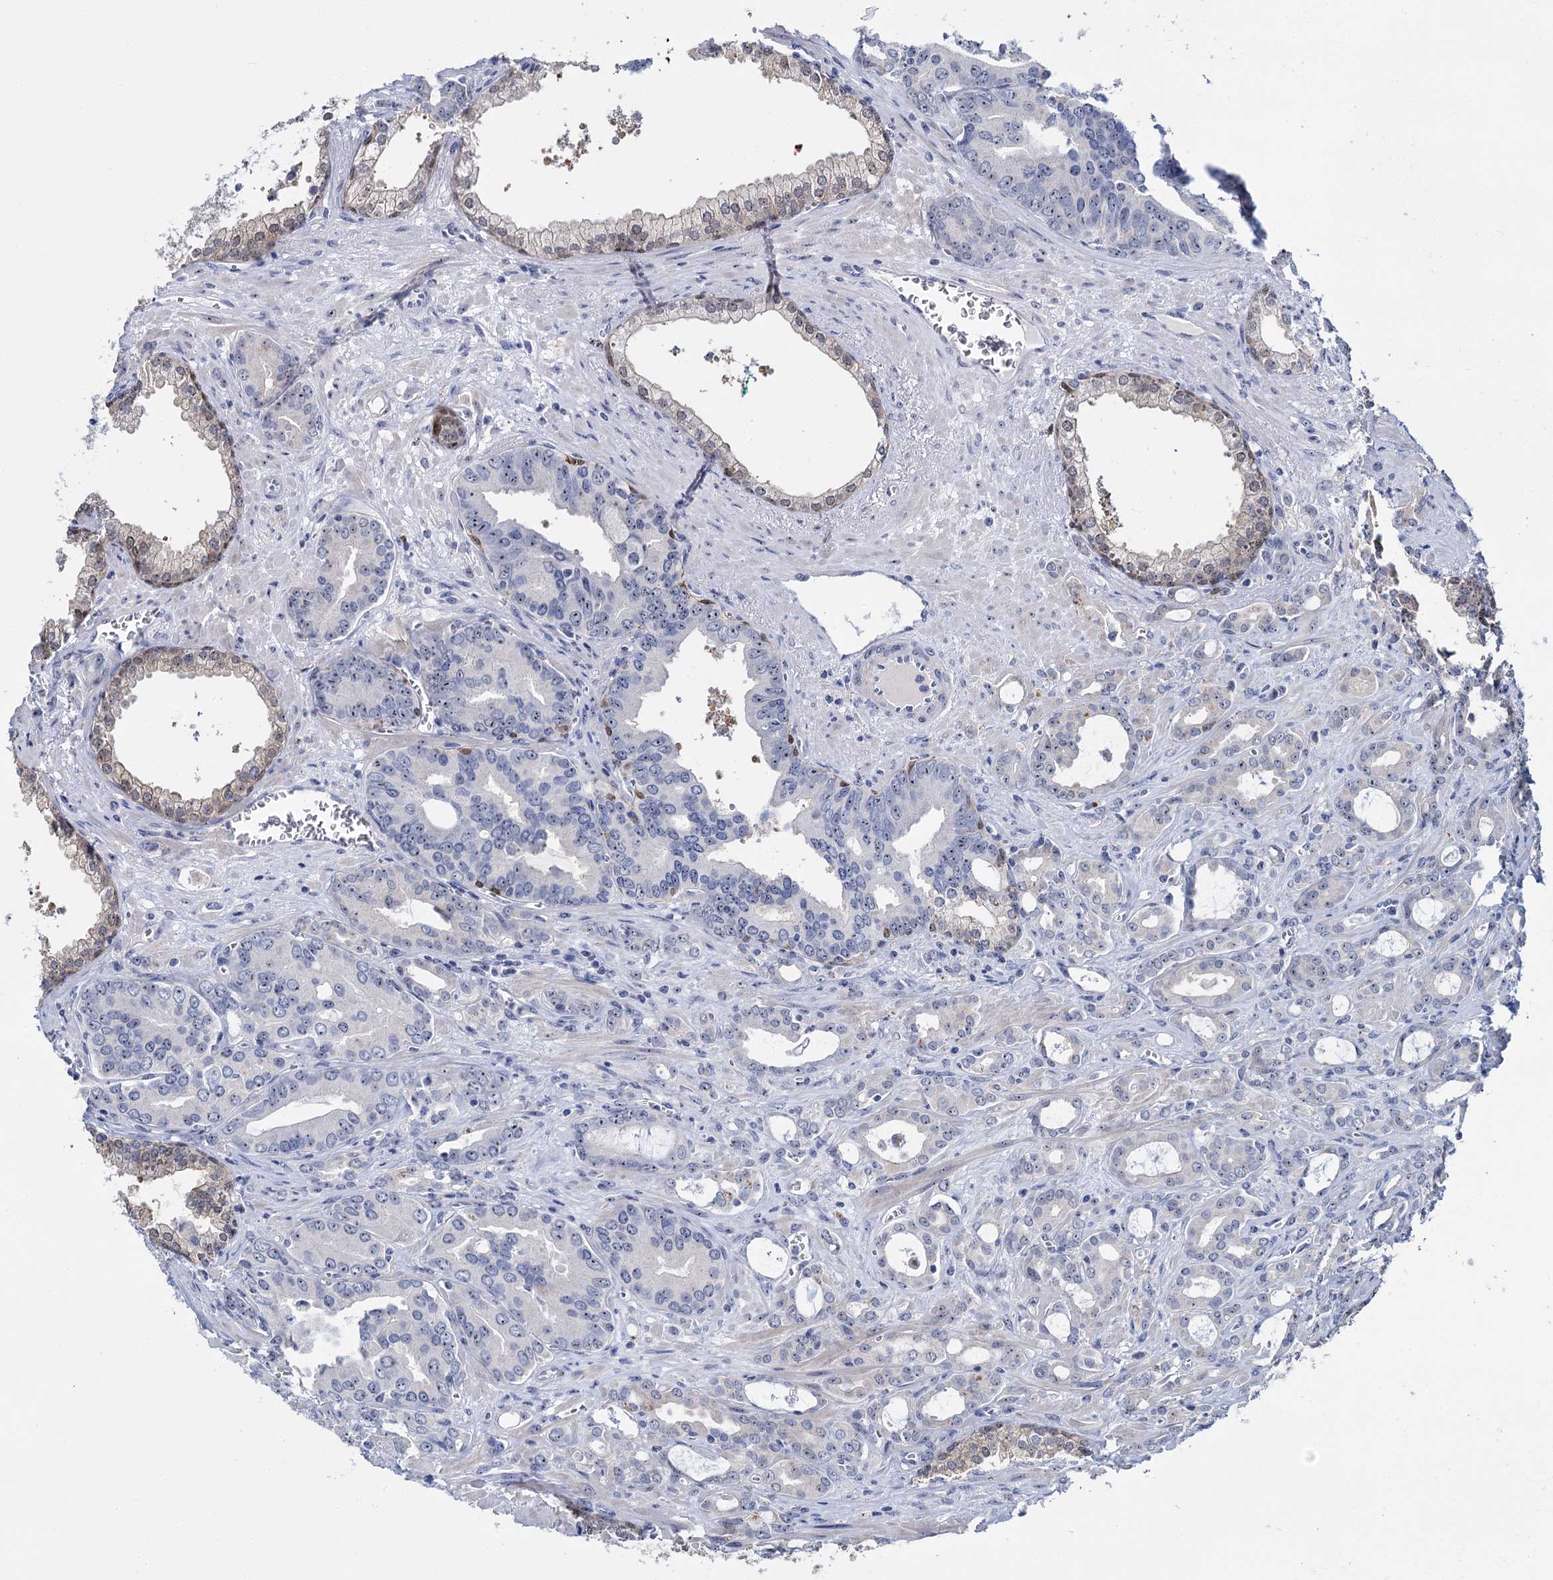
{"staining": {"intensity": "negative", "quantity": "none", "location": "none"}, "tissue": "prostate cancer", "cell_type": "Tumor cells", "image_type": "cancer", "snomed": [{"axis": "morphology", "description": "Adenocarcinoma, High grade"}, {"axis": "topography", "description": "Prostate"}], "caption": "There is no significant staining in tumor cells of prostate cancer.", "gene": "SFN", "patient": {"sex": "male", "age": 72}}